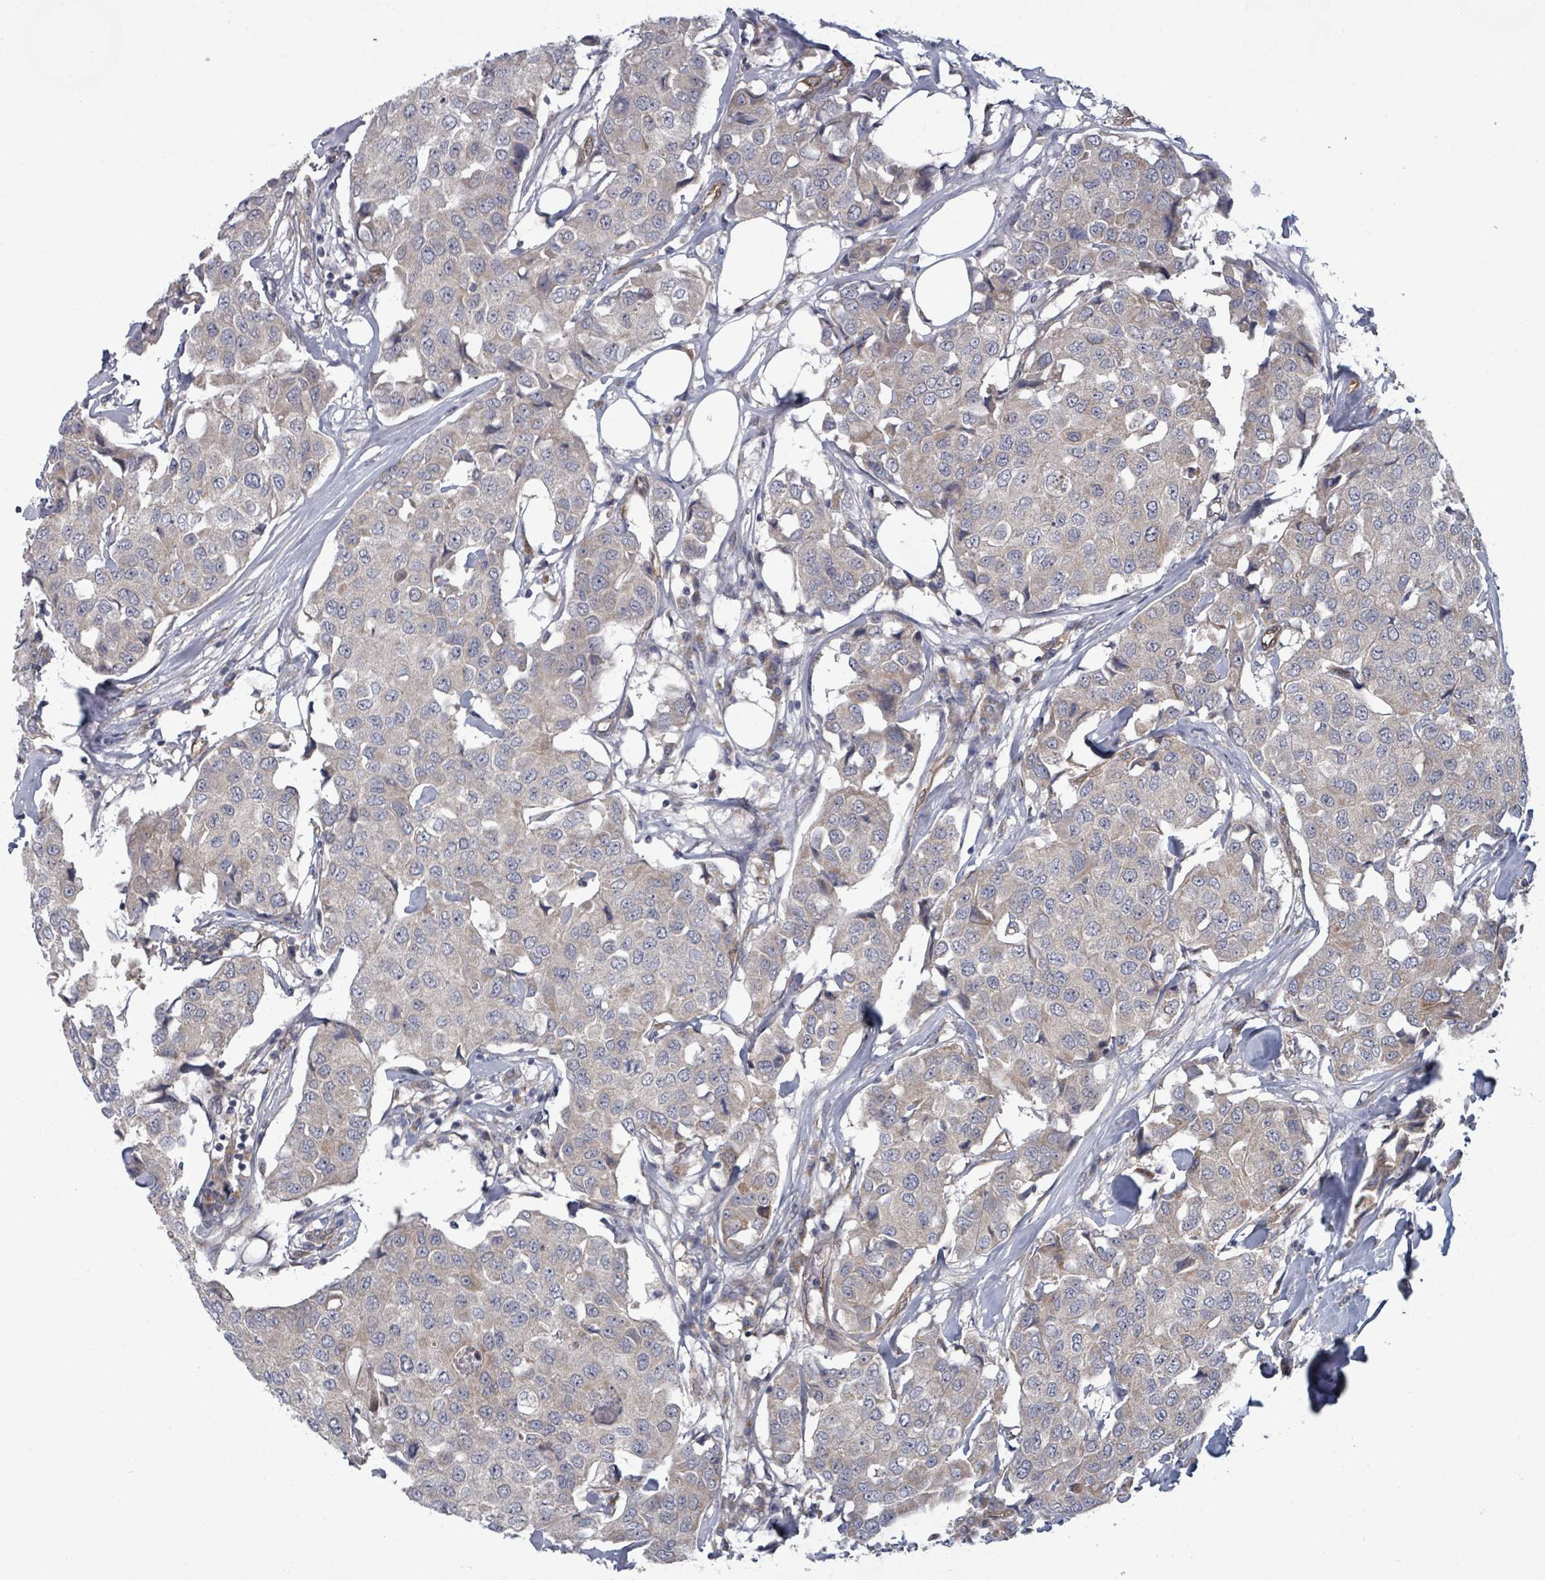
{"staining": {"intensity": "weak", "quantity": "<25%", "location": "cytoplasmic/membranous"}, "tissue": "breast cancer", "cell_type": "Tumor cells", "image_type": "cancer", "snomed": [{"axis": "morphology", "description": "Duct carcinoma"}, {"axis": "topography", "description": "Breast"}], "caption": "Tumor cells show no significant protein expression in invasive ductal carcinoma (breast). (DAB (3,3'-diaminobenzidine) immunohistochemistry visualized using brightfield microscopy, high magnification).", "gene": "FKBP1A", "patient": {"sex": "female", "age": 80}}